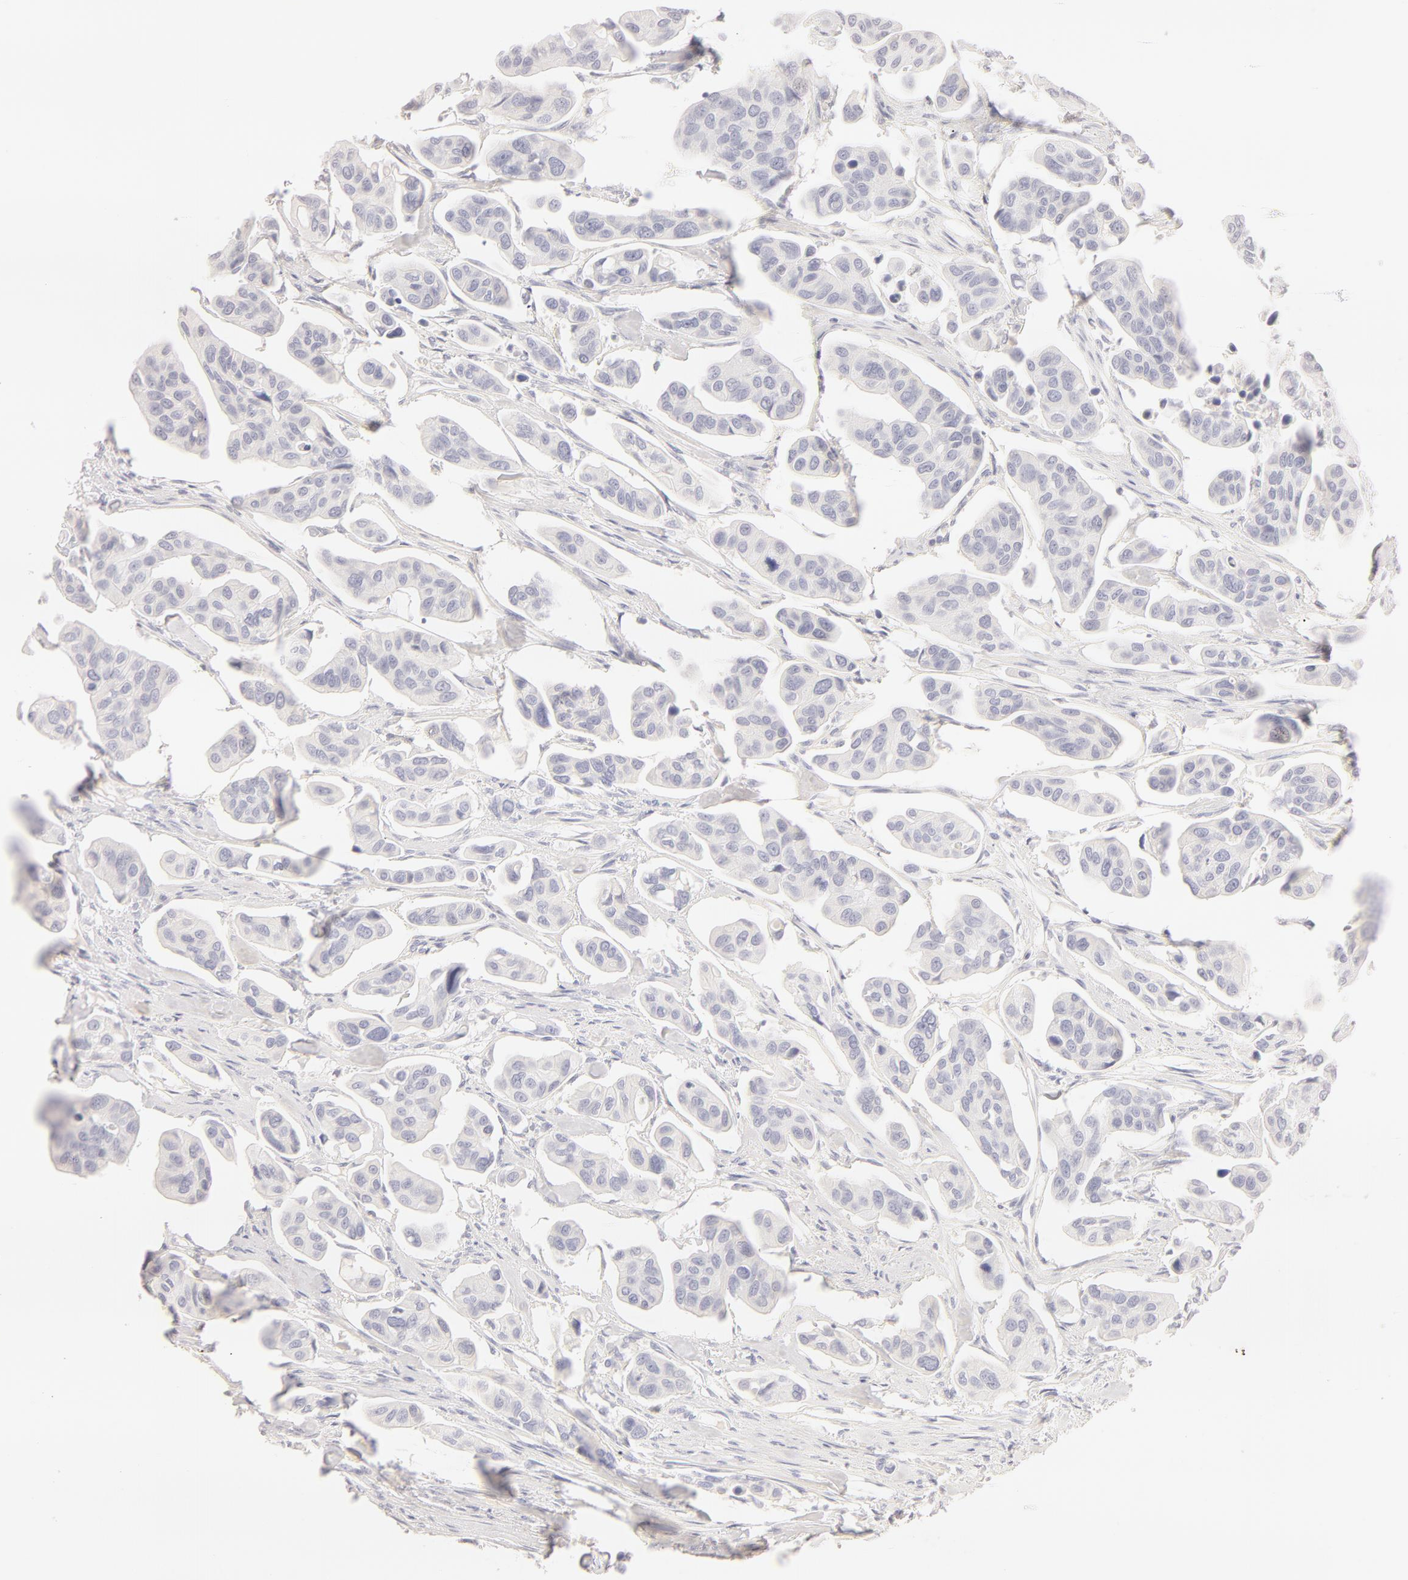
{"staining": {"intensity": "negative", "quantity": "none", "location": "none"}, "tissue": "urothelial cancer", "cell_type": "Tumor cells", "image_type": "cancer", "snomed": [{"axis": "morphology", "description": "Adenocarcinoma, NOS"}, {"axis": "topography", "description": "Urinary bladder"}], "caption": "Immunohistochemistry photomicrograph of neoplastic tissue: human urothelial cancer stained with DAB shows no significant protein positivity in tumor cells.", "gene": "LGALS7B", "patient": {"sex": "male", "age": 61}}